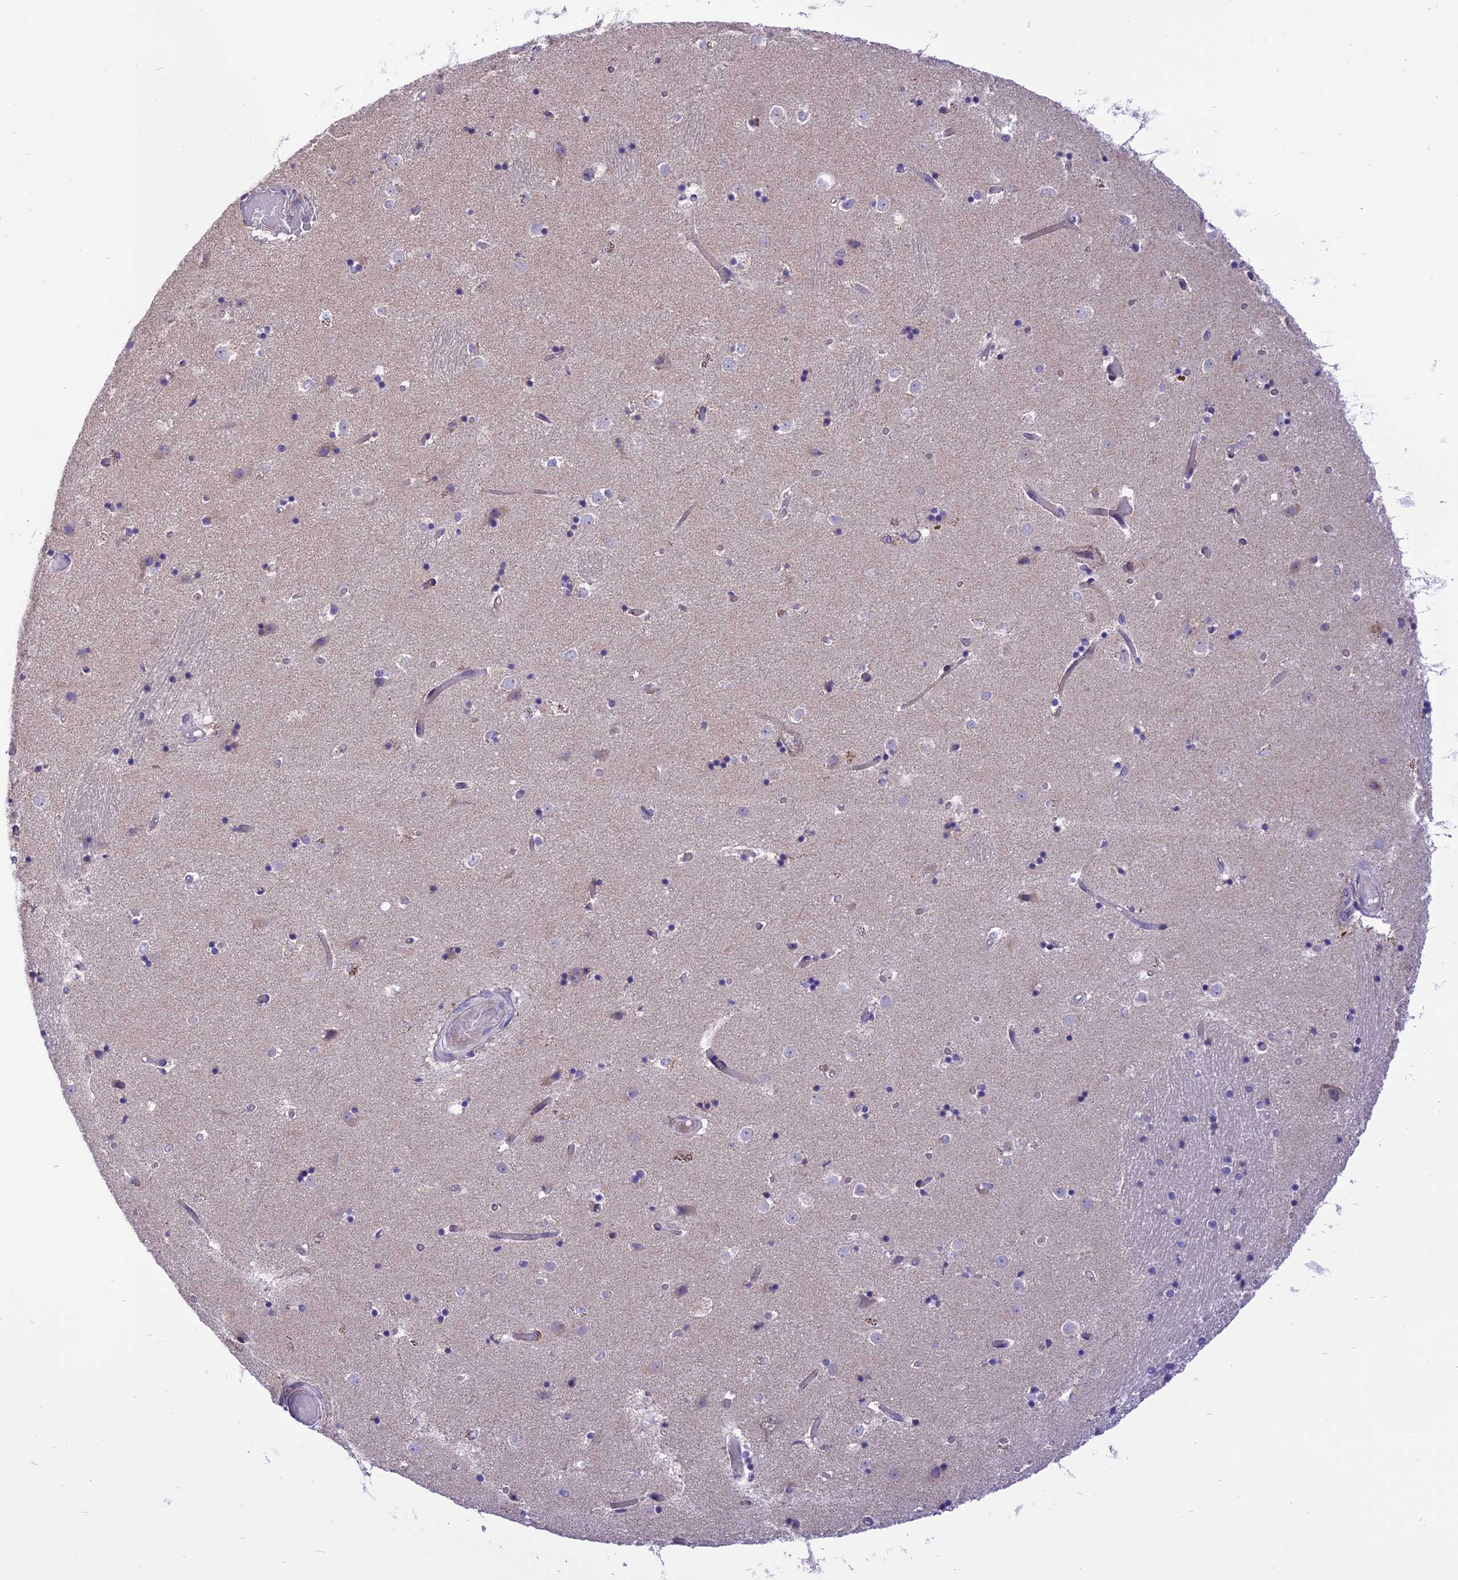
{"staining": {"intensity": "weak", "quantity": "<25%", "location": "cytoplasmic/membranous"}, "tissue": "caudate", "cell_type": "Glial cells", "image_type": "normal", "snomed": [{"axis": "morphology", "description": "Normal tissue, NOS"}, {"axis": "topography", "description": "Lateral ventricle wall"}], "caption": "Immunohistochemistry micrograph of benign caudate: human caudate stained with DAB (3,3'-diaminobenzidine) reveals no significant protein staining in glial cells. Brightfield microscopy of immunohistochemistry stained with DAB (3,3'-diaminobenzidine) (brown) and hematoxylin (blue), captured at high magnification.", "gene": "ARMCX6", "patient": {"sex": "female", "age": 52}}